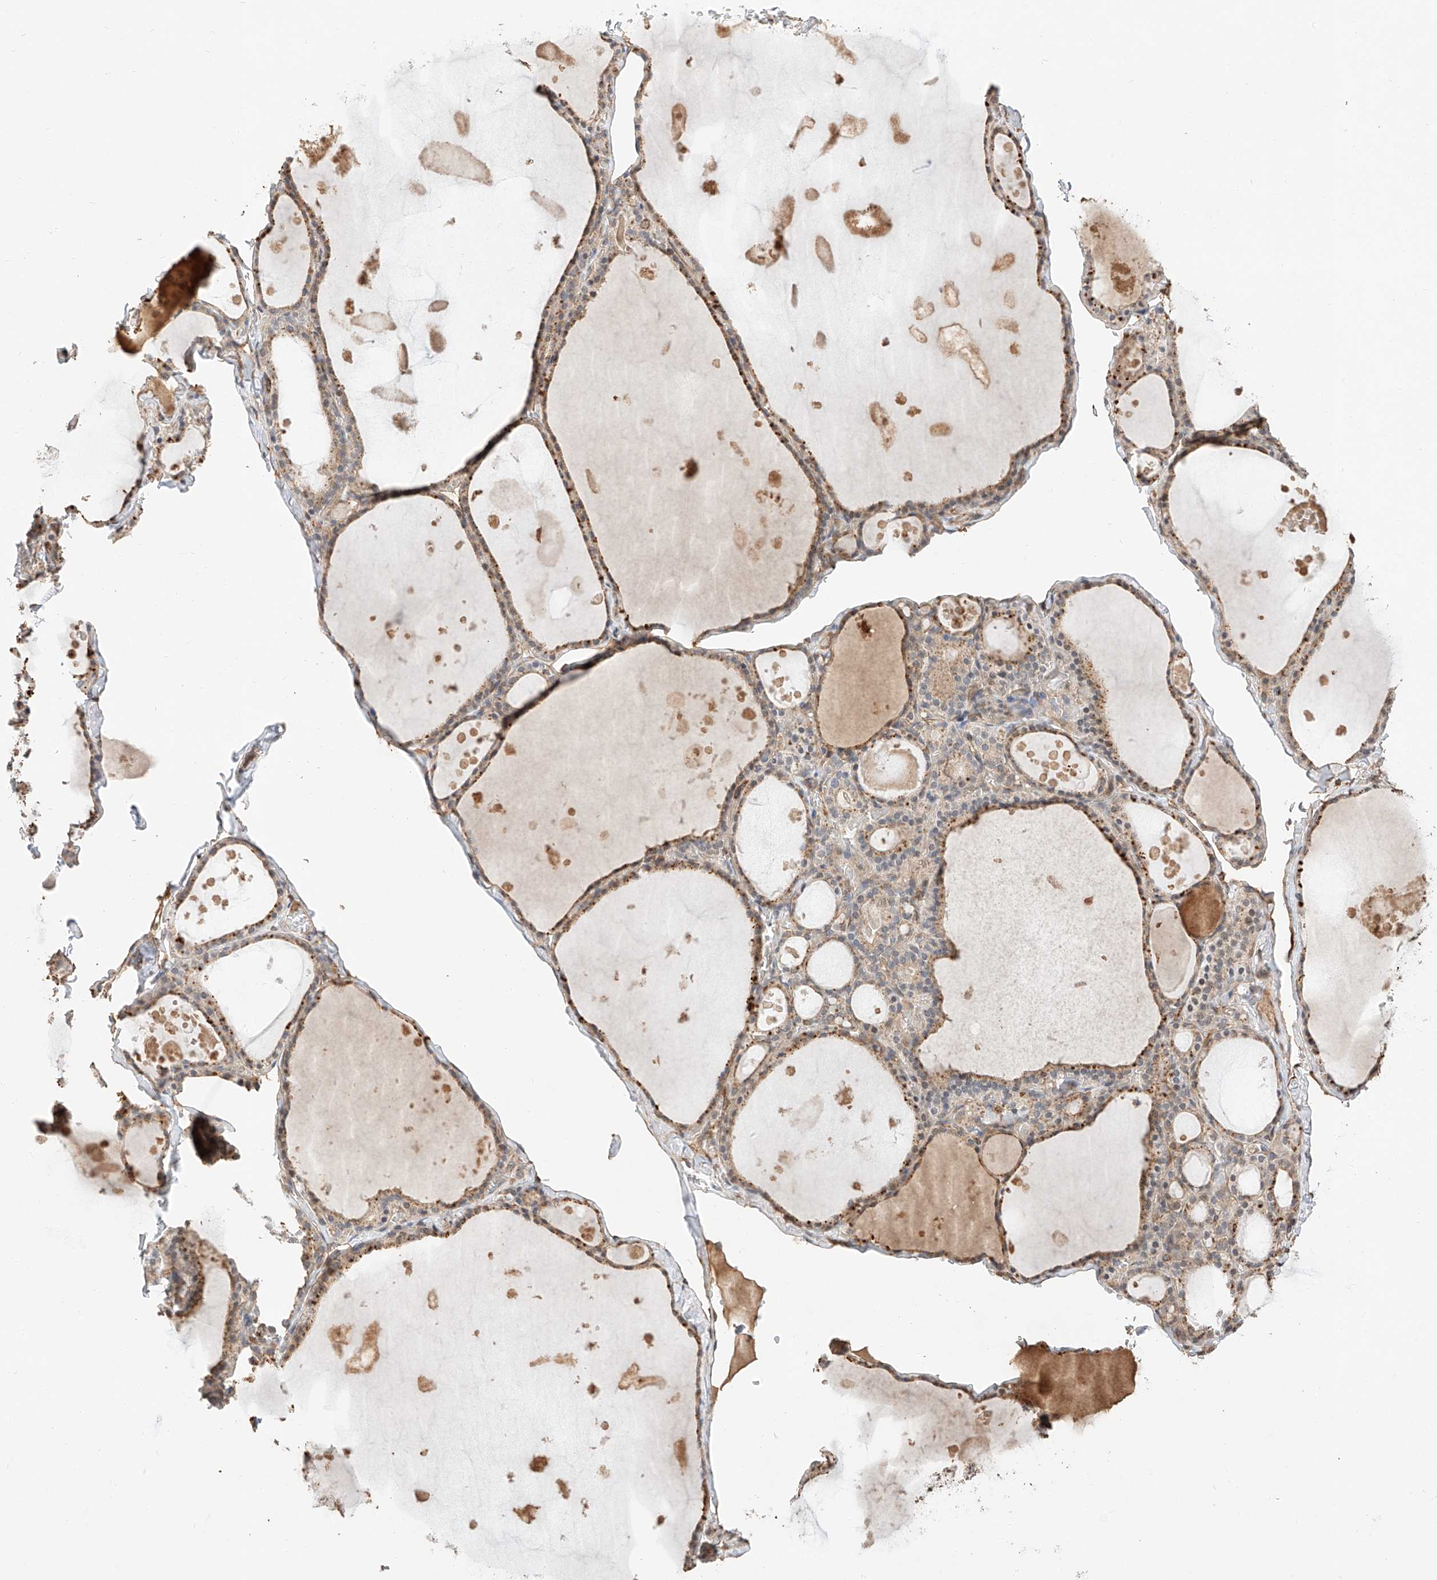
{"staining": {"intensity": "weak", "quantity": ">75%", "location": "cytoplasmic/membranous"}, "tissue": "thyroid gland", "cell_type": "Glandular cells", "image_type": "normal", "snomed": [{"axis": "morphology", "description": "Normal tissue, NOS"}, {"axis": "topography", "description": "Thyroid gland"}], "caption": "Glandular cells show low levels of weak cytoplasmic/membranous expression in approximately >75% of cells in unremarkable human thyroid gland.", "gene": "SUSD6", "patient": {"sex": "male", "age": 56}}